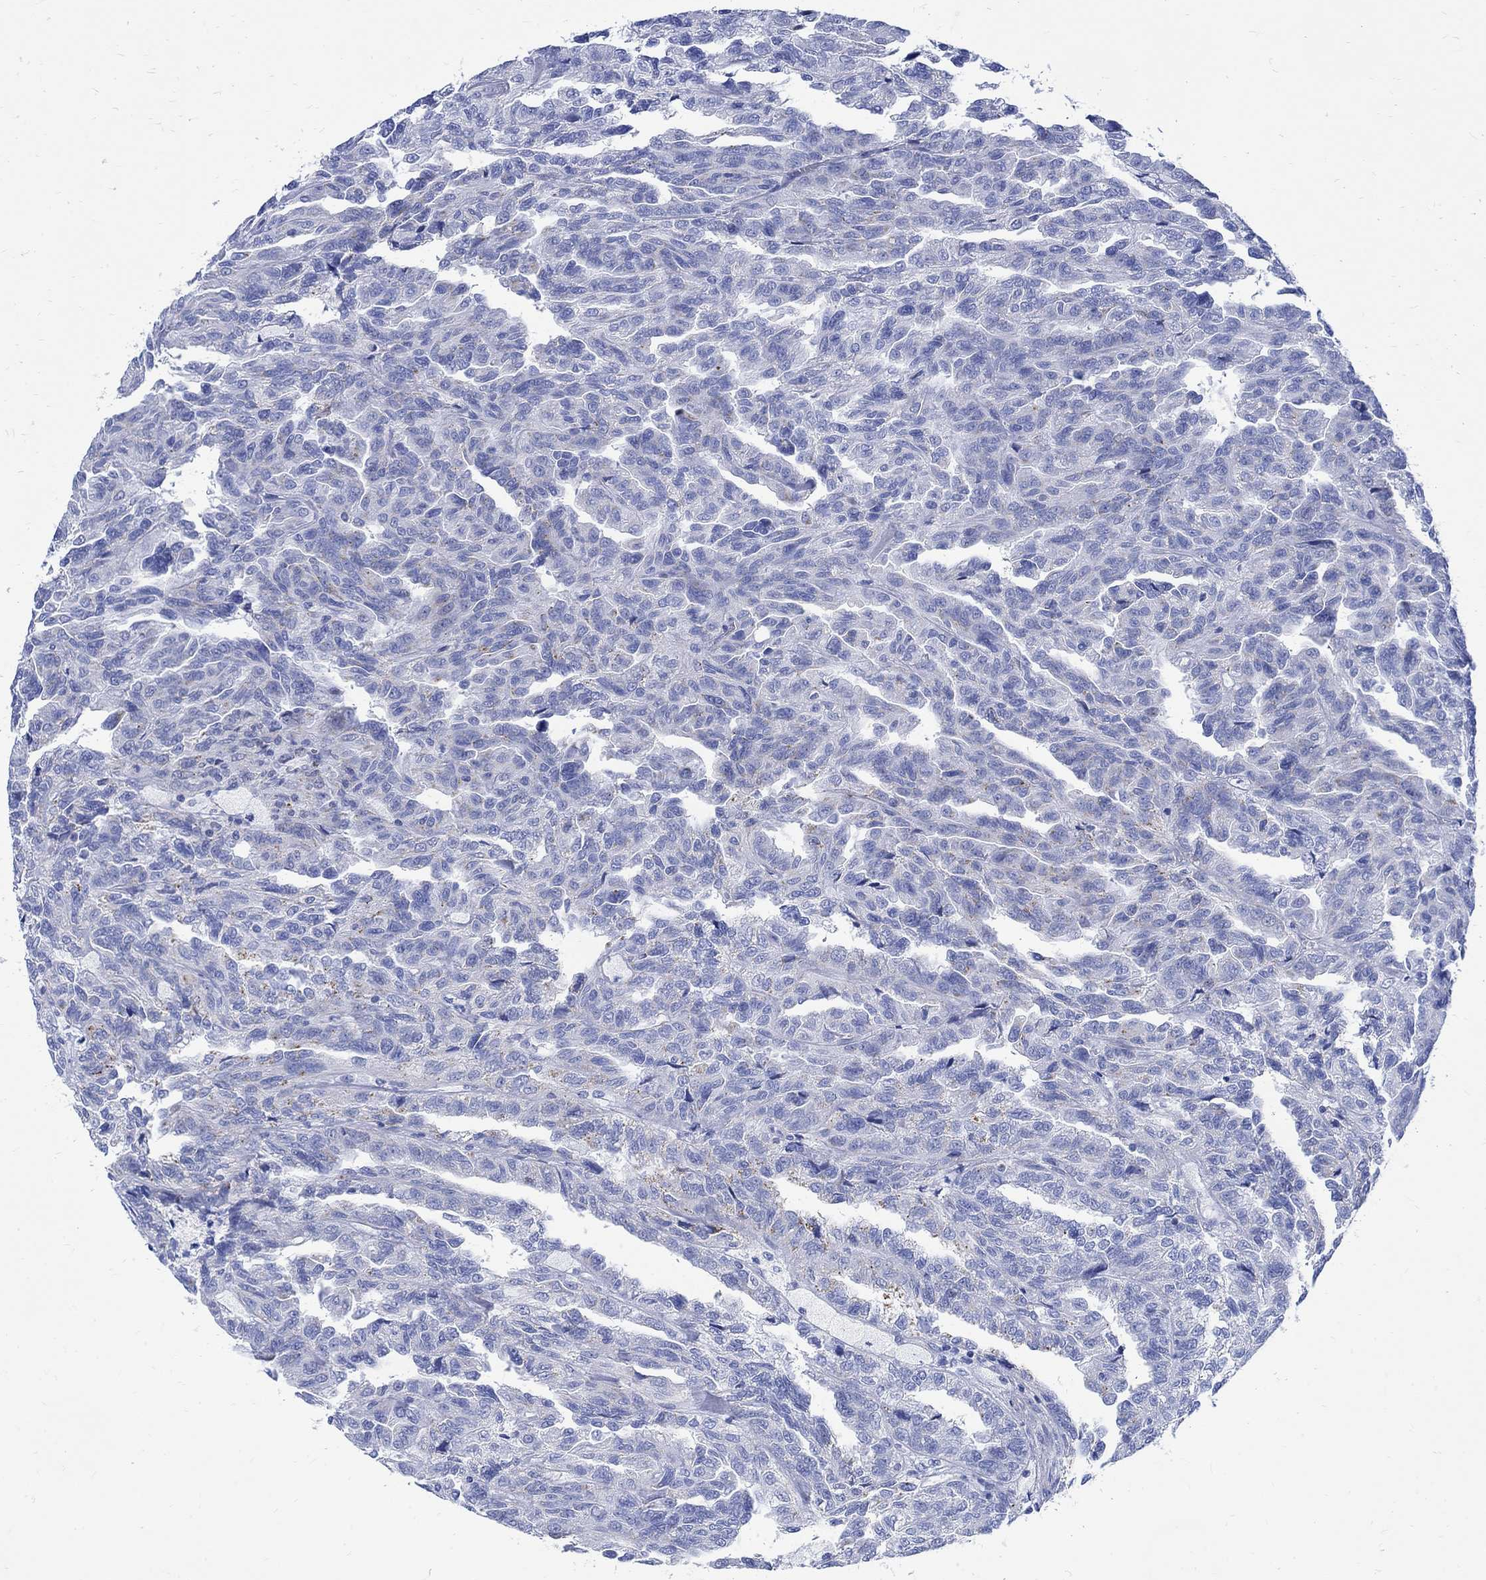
{"staining": {"intensity": "weak", "quantity": "<25%", "location": "cytoplasmic/membranous"}, "tissue": "renal cancer", "cell_type": "Tumor cells", "image_type": "cancer", "snomed": [{"axis": "morphology", "description": "Adenocarcinoma, NOS"}, {"axis": "topography", "description": "Kidney"}], "caption": "A photomicrograph of human renal adenocarcinoma is negative for staining in tumor cells.", "gene": "CPLX2", "patient": {"sex": "male", "age": 79}}